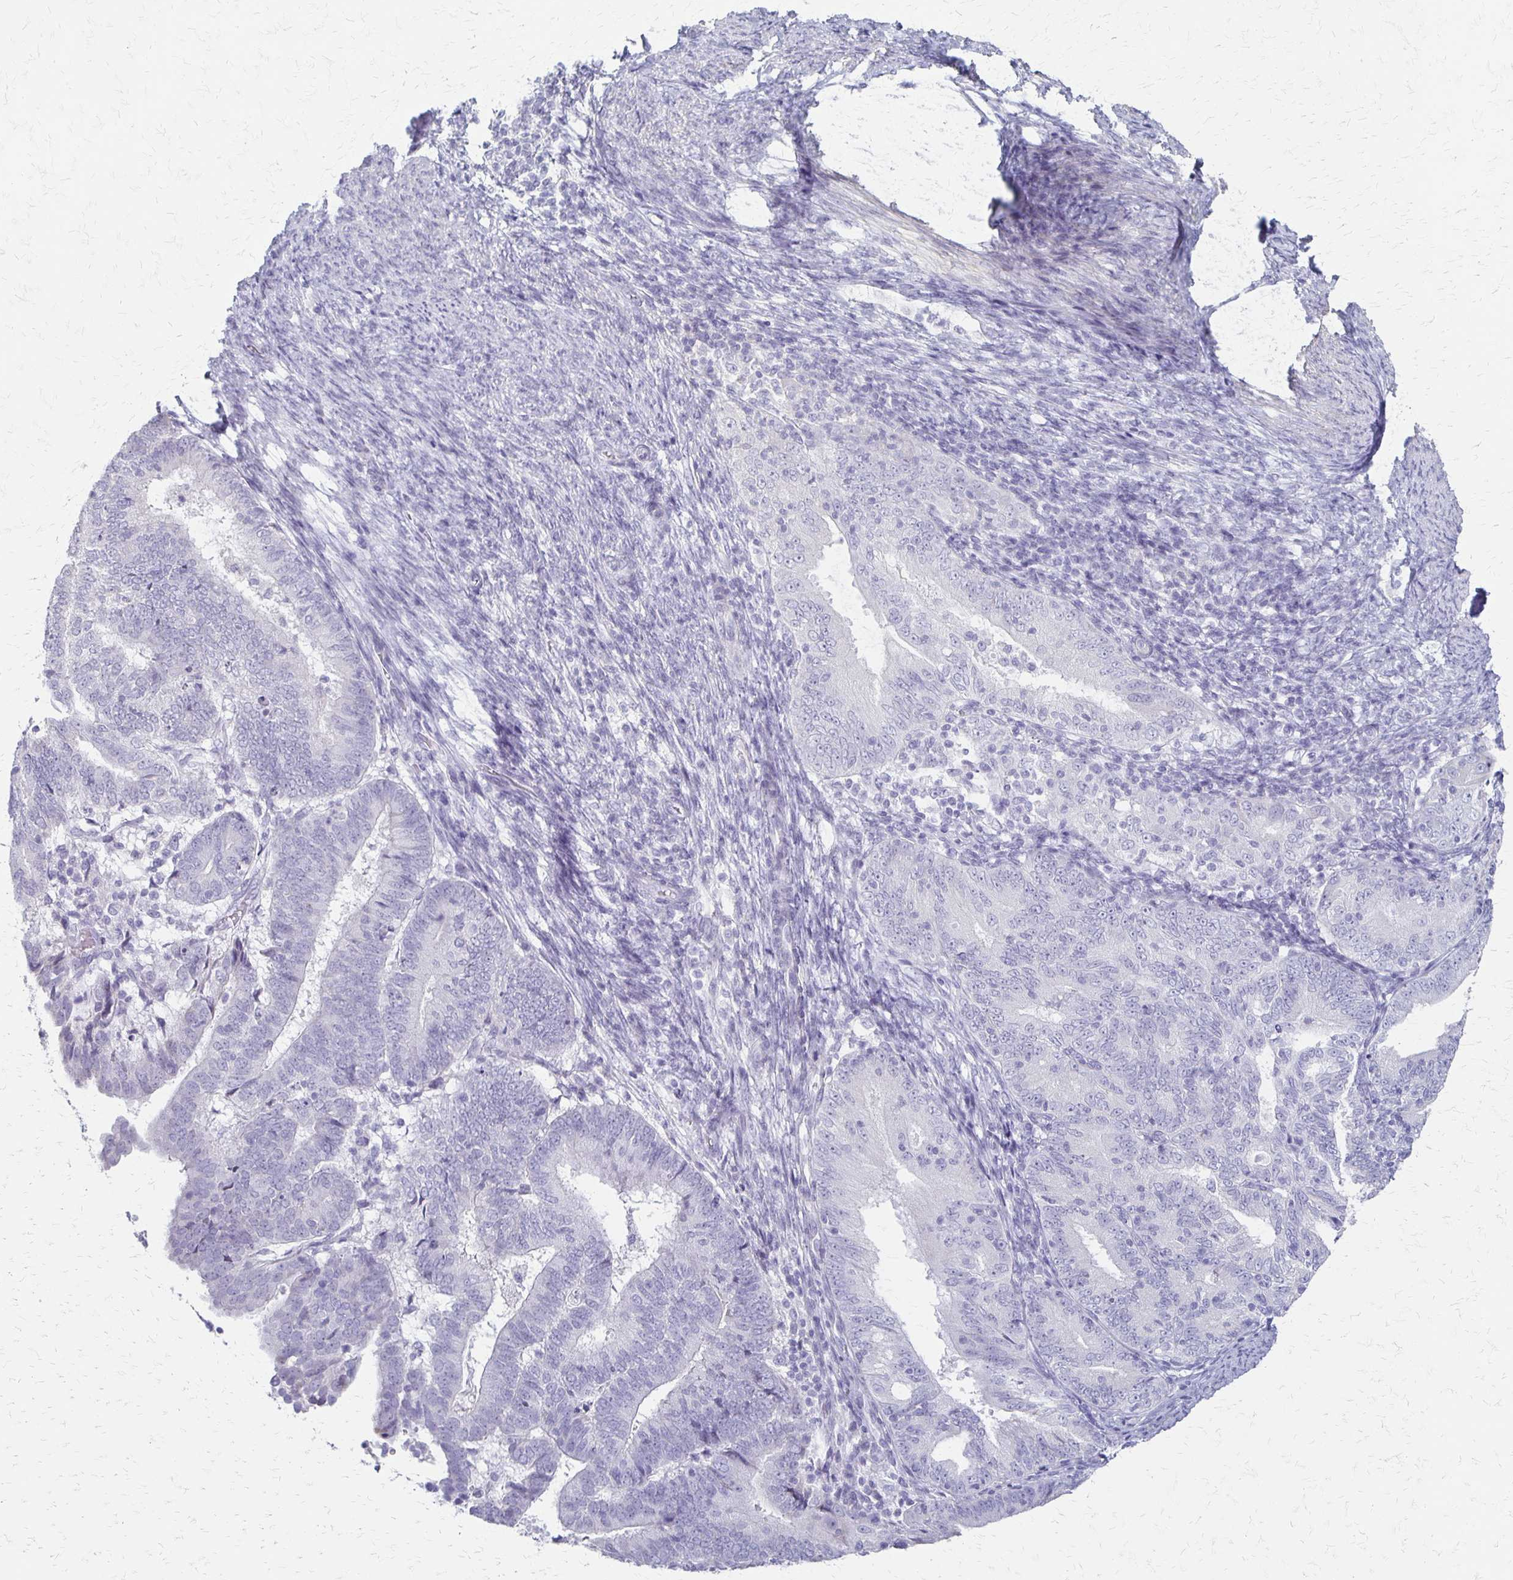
{"staining": {"intensity": "negative", "quantity": "none", "location": "none"}, "tissue": "endometrial cancer", "cell_type": "Tumor cells", "image_type": "cancer", "snomed": [{"axis": "morphology", "description": "Adenocarcinoma, NOS"}, {"axis": "topography", "description": "Endometrium"}], "caption": "A photomicrograph of human endometrial adenocarcinoma is negative for staining in tumor cells.", "gene": "IVL", "patient": {"sex": "female", "age": 70}}